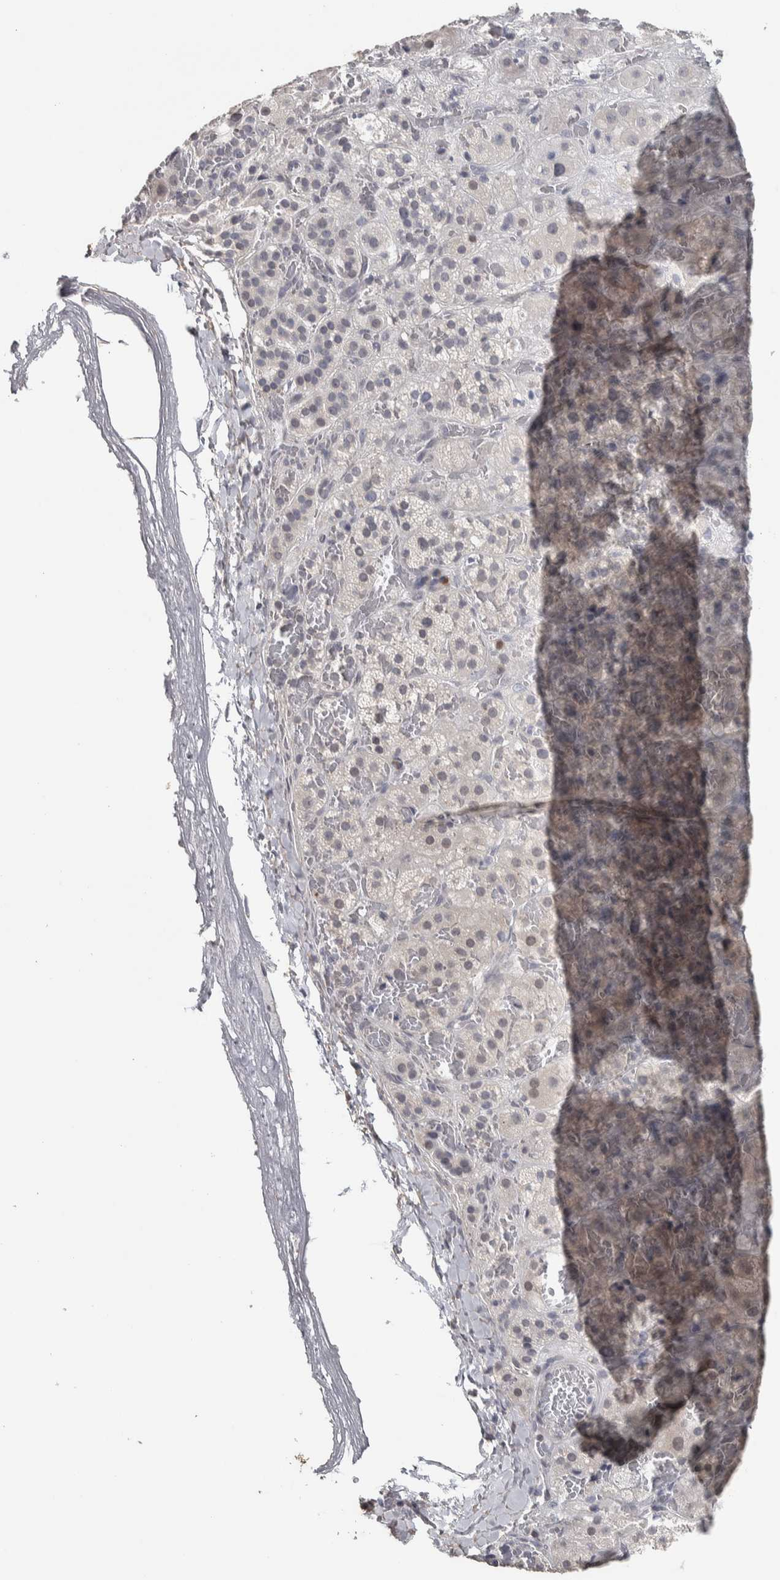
{"staining": {"intensity": "negative", "quantity": "none", "location": "none"}, "tissue": "adrenal gland", "cell_type": "Glandular cells", "image_type": "normal", "snomed": [{"axis": "morphology", "description": "Normal tissue, NOS"}, {"axis": "topography", "description": "Adrenal gland"}], "caption": "Immunohistochemical staining of normal adrenal gland reveals no significant positivity in glandular cells.", "gene": "NECAB1", "patient": {"sex": "female", "age": 47}}